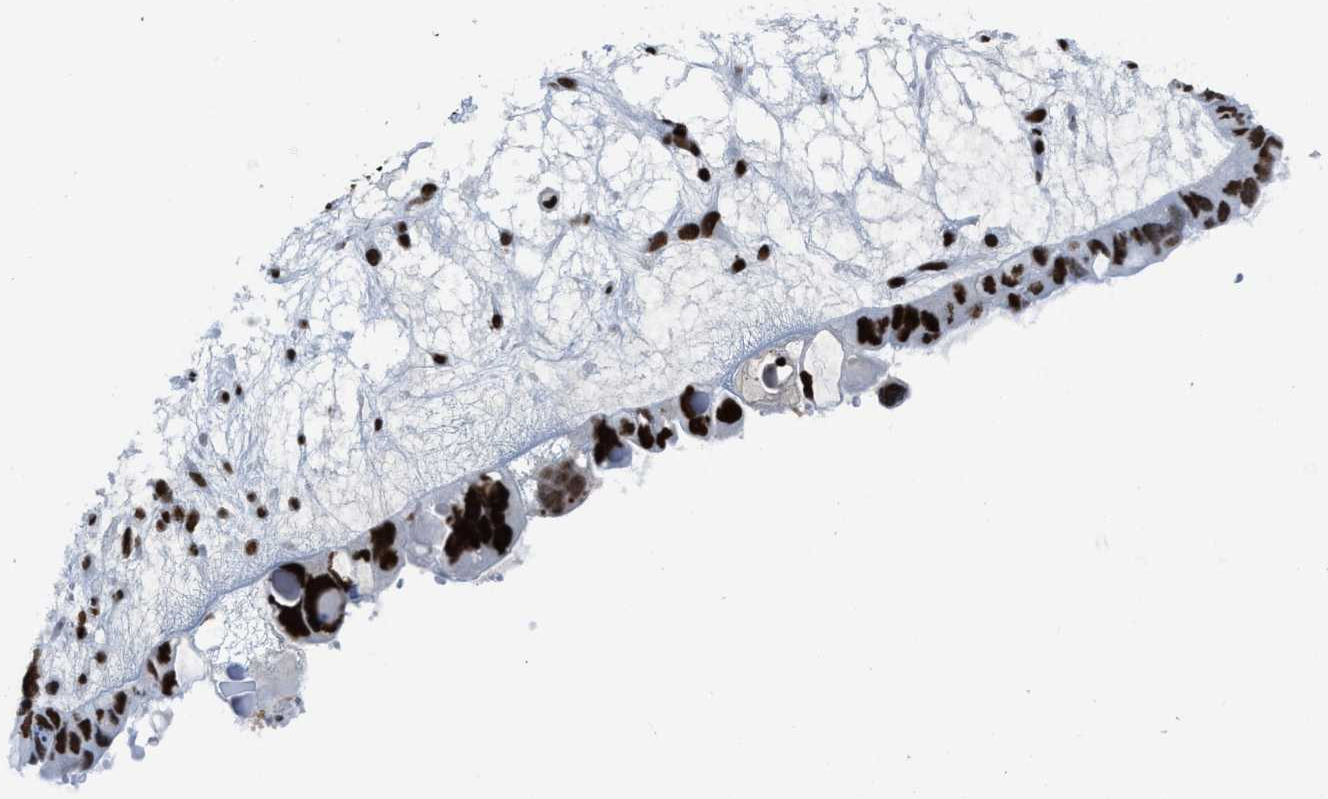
{"staining": {"intensity": "strong", "quantity": ">75%", "location": "nuclear"}, "tissue": "ovarian cancer", "cell_type": "Tumor cells", "image_type": "cancer", "snomed": [{"axis": "morphology", "description": "Cystadenocarcinoma, serous, NOS"}, {"axis": "topography", "description": "Ovary"}], "caption": "DAB immunohistochemical staining of human ovarian serous cystadenocarcinoma shows strong nuclear protein positivity in about >75% of tumor cells.", "gene": "SMARCC2", "patient": {"sex": "female", "age": 79}}